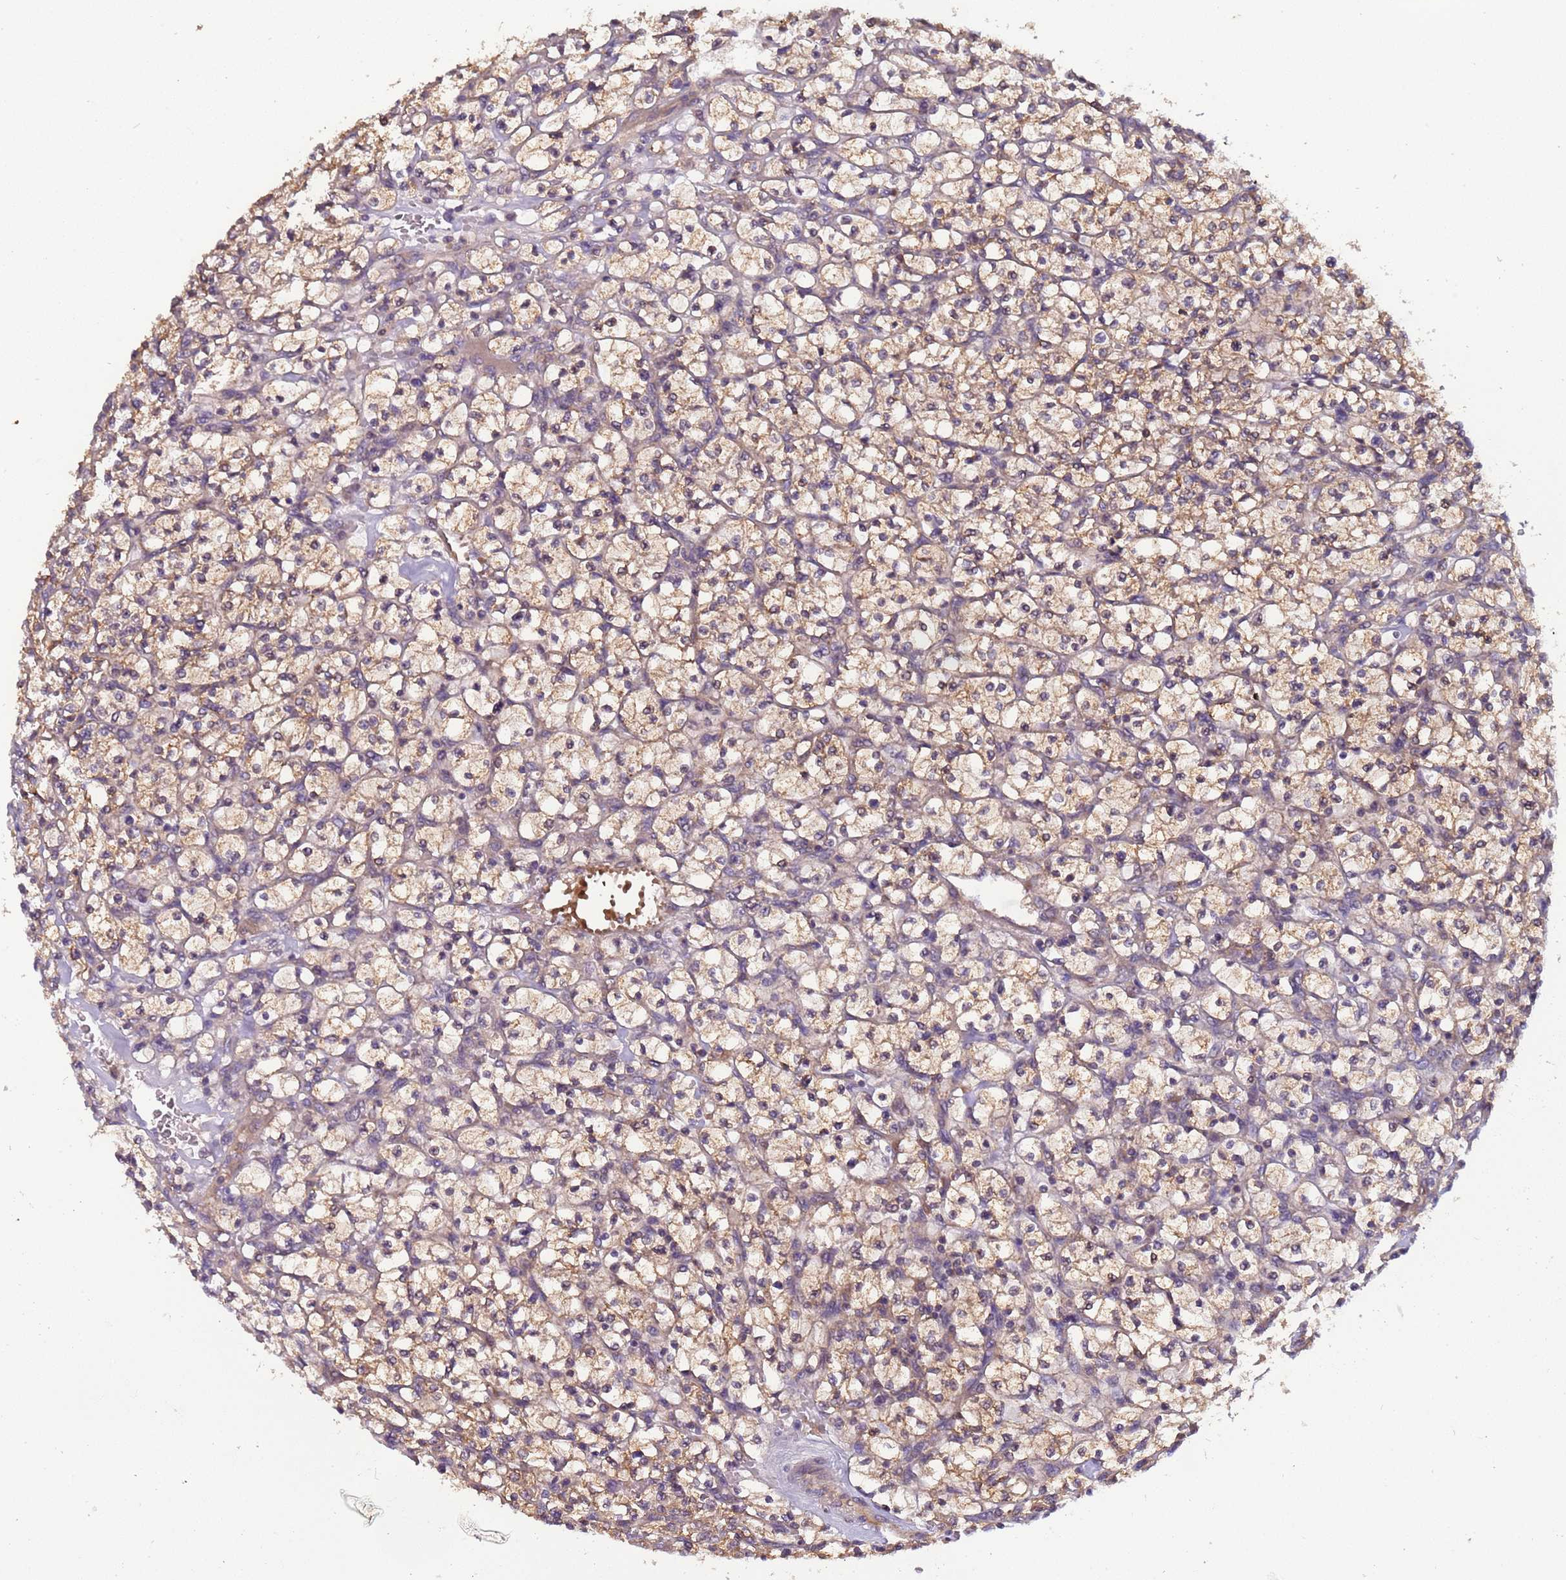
{"staining": {"intensity": "weak", "quantity": "<25%", "location": "cytoplasmic/membranous"}, "tissue": "renal cancer", "cell_type": "Tumor cells", "image_type": "cancer", "snomed": [{"axis": "morphology", "description": "Adenocarcinoma, NOS"}, {"axis": "topography", "description": "Kidney"}], "caption": "A micrograph of human renal adenocarcinoma is negative for staining in tumor cells. (DAB (3,3'-diaminobenzidine) immunohistochemistry (IHC), high magnification).", "gene": "ELMOD2", "patient": {"sex": "female", "age": 64}}